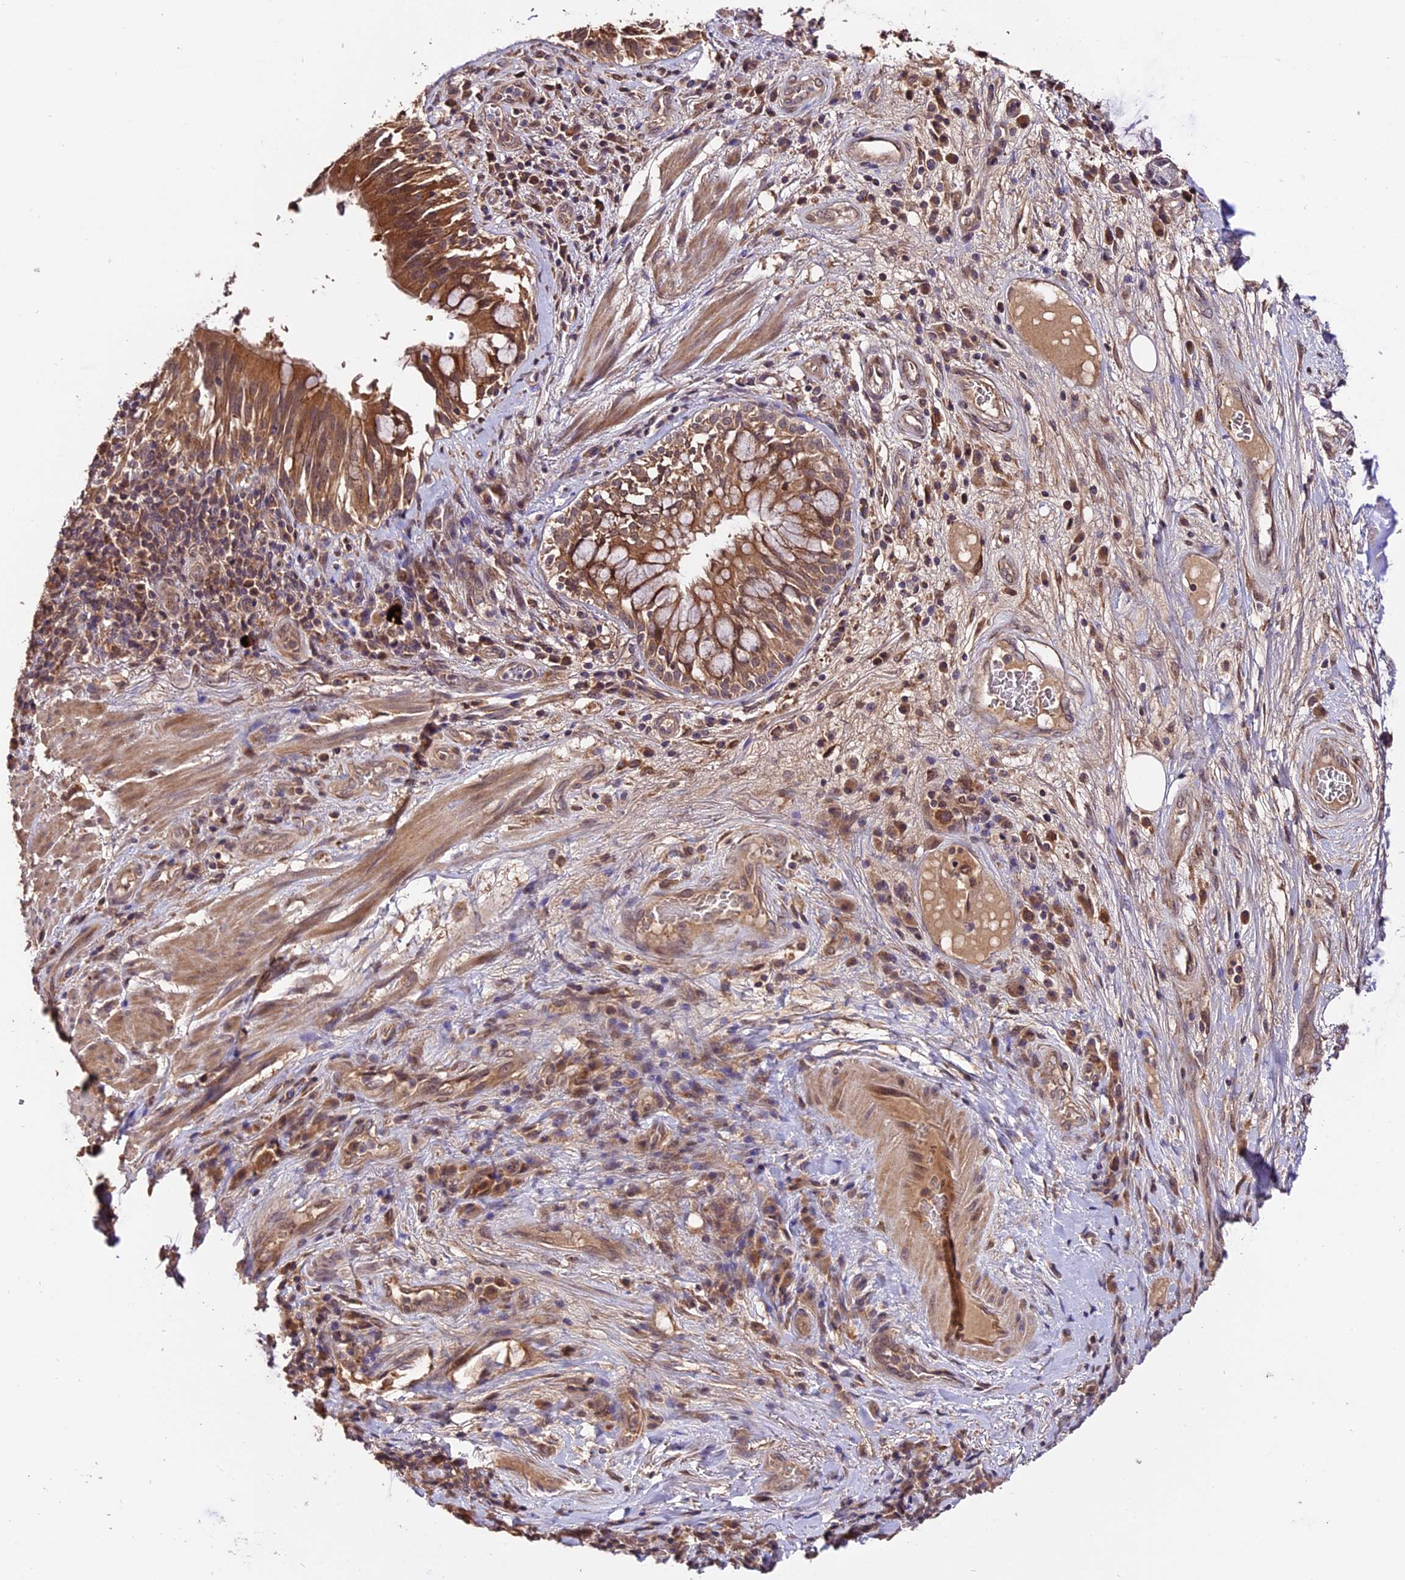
{"staining": {"intensity": "moderate", "quantity": ">75%", "location": "nuclear"}, "tissue": "adipose tissue", "cell_type": "Adipocytes", "image_type": "normal", "snomed": [{"axis": "morphology", "description": "Normal tissue, NOS"}, {"axis": "morphology", "description": "Squamous cell carcinoma, NOS"}, {"axis": "topography", "description": "Bronchus"}, {"axis": "topography", "description": "Lung"}], "caption": "Immunohistochemistry (IHC) micrograph of unremarkable adipose tissue stained for a protein (brown), which displays medium levels of moderate nuclear staining in about >75% of adipocytes.", "gene": "TRMT1", "patient": {"sex": "male", "age": 64}}